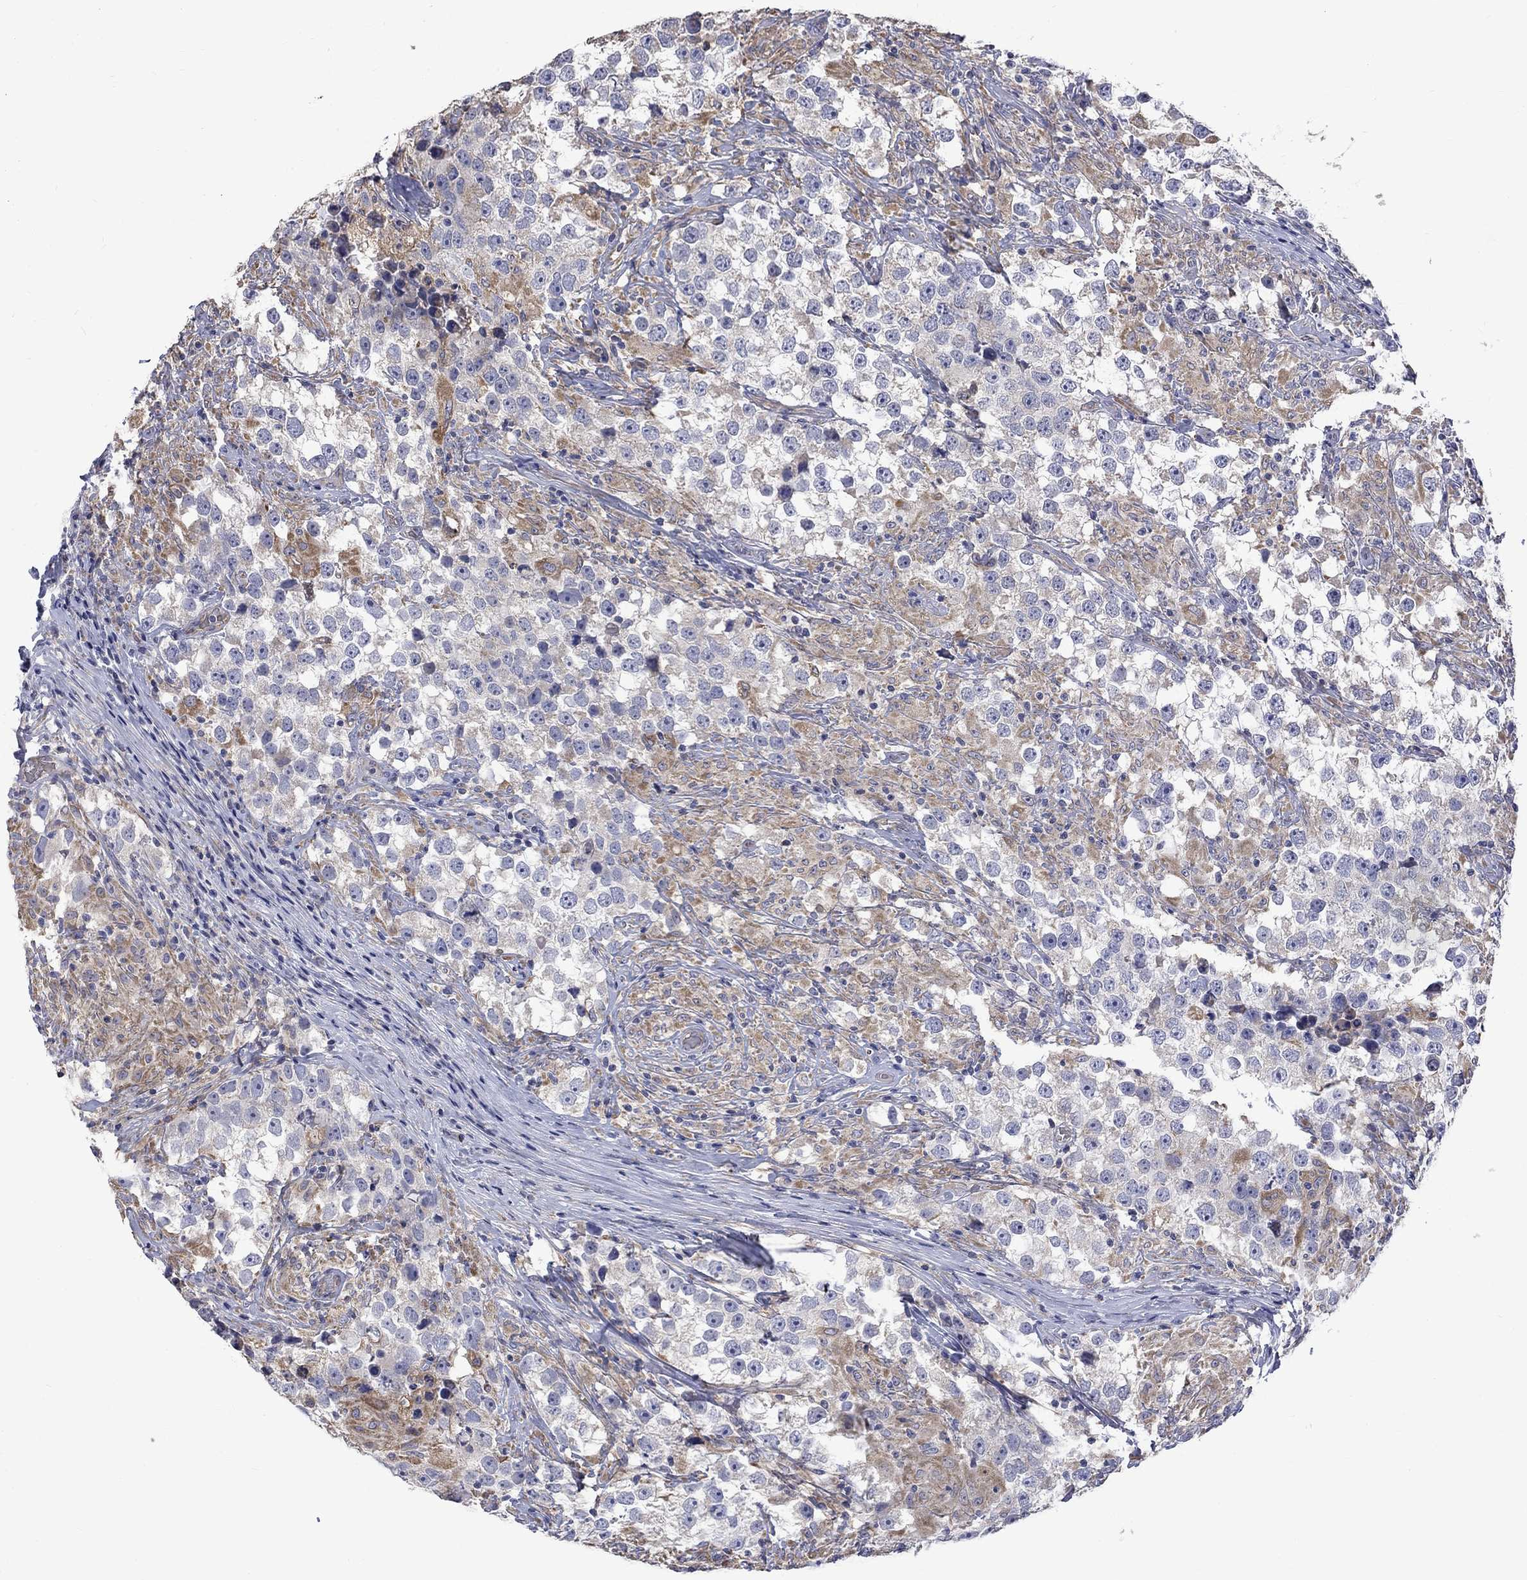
{"staining": {"intensity": "moderate", "quantity": "<25%", "location": "cytoplasmic/membranous"}, "tissue": "testis cancer", "cell_type": "Tumor cells", "image_type": "cancer", "snomed": [{"axis": "morphology", "description": "Seminoma, NOS"}, {"axis": "topography", "description": "Testis"}], "caption": "High-power microscopy captured an IHC histopathology image of testis seminoma, revealing moderate cytoplasmic/membranous positivity in about <25% of tumor cells.", "gene": "CAMKK2", "patient": {"sex": "male", "age": 46}}